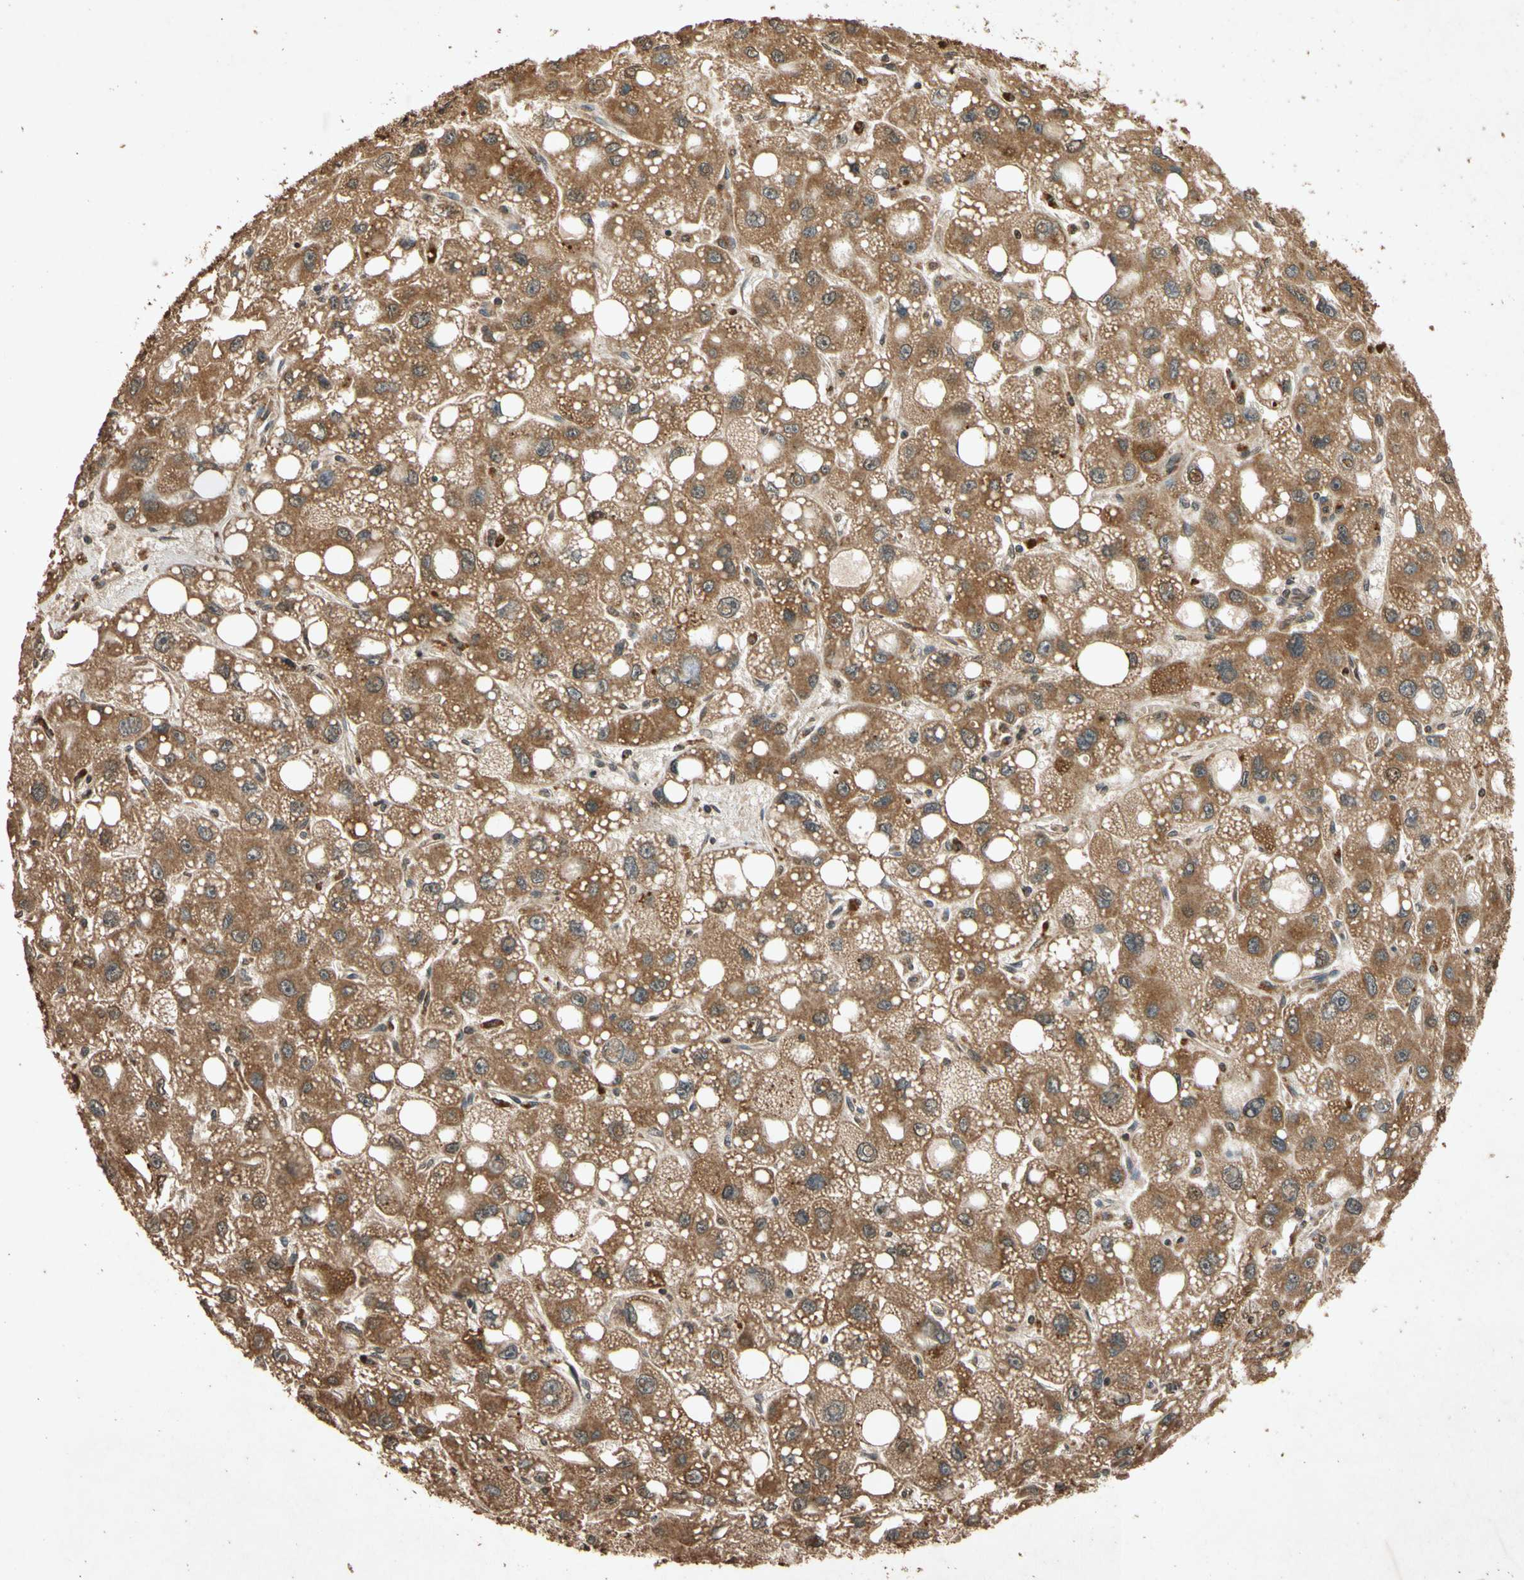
{"staining": {"intensity": "moderate", "quantity": ">75%", "location": "cytoplasmic/membranous"}, "tissue": "liver cancer", "cell_type": "Tumor cells", "image_type": "cancer", "snomed": [{"axis": "morphology", "description": "Carcinoma, Hepatocellular, NOS"}, {"axis": "topography", "description": "Liver"}], "caption": "Protein staining of hepatocellular carcinoma (liver) tissue displays moderate cytoplasmic/membranous positivity in about >75% of tumor cells.", "gene": "TXN2", "patient": {"sex": "male", "age": 55}}